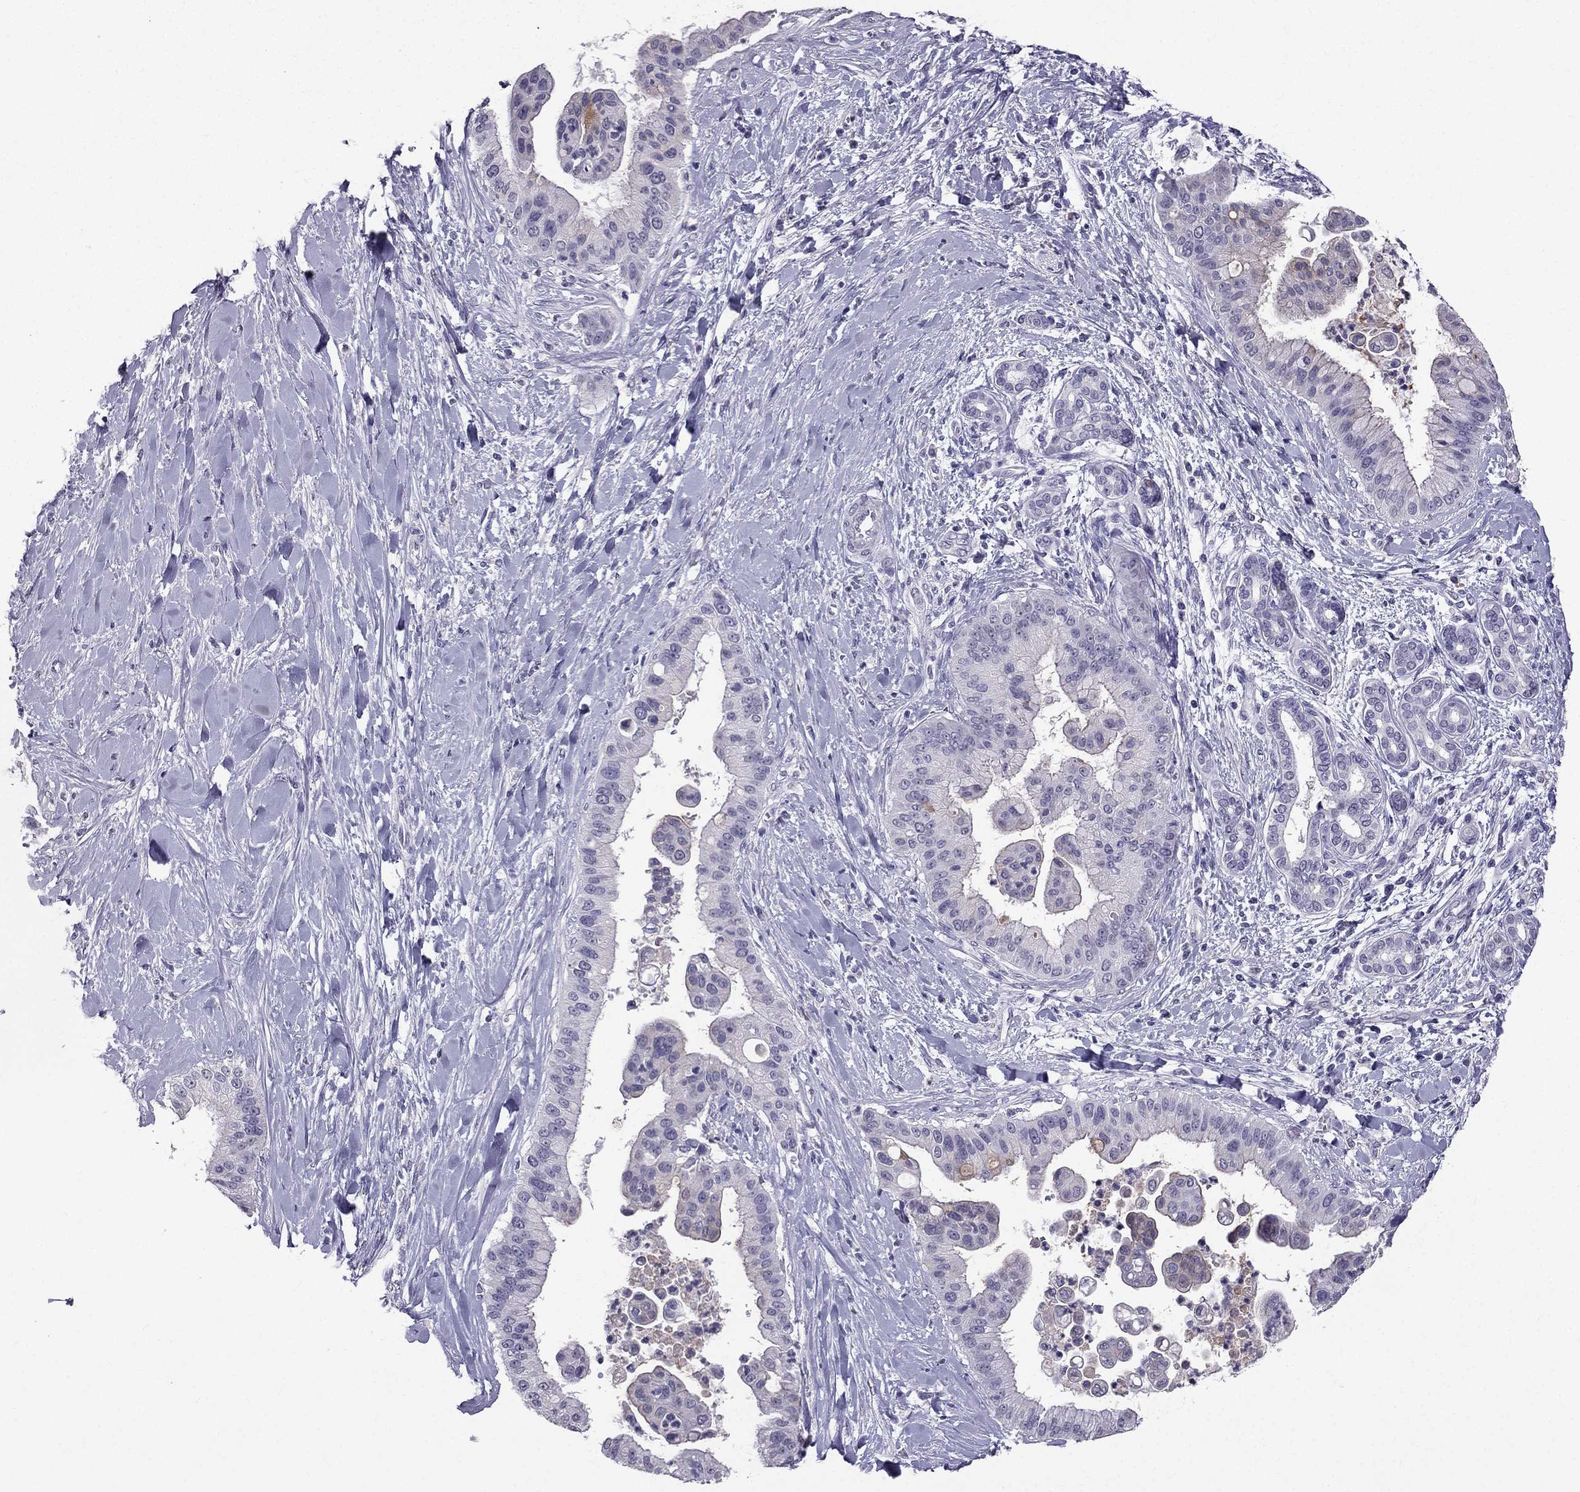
{"staining": {"intensity": "weak", "quantity": "<25%", "location": "cytoplasmic/membranous"}, "tissue": "liver cancer", "cell_type": "Tumor cells", "image_type": "cancer", "snomed": [{"axis": "morphology", "description": "Cholangiocarcinoma"}, {"axis": "topography", "description": "Liver"}], "caption": "Liver cholangiocarcinoma was stained to show a protein in brown. There is no significant staining in tumor cells.", "gene": "SCG5", "patient": {"sex": "female", "age": 54}}